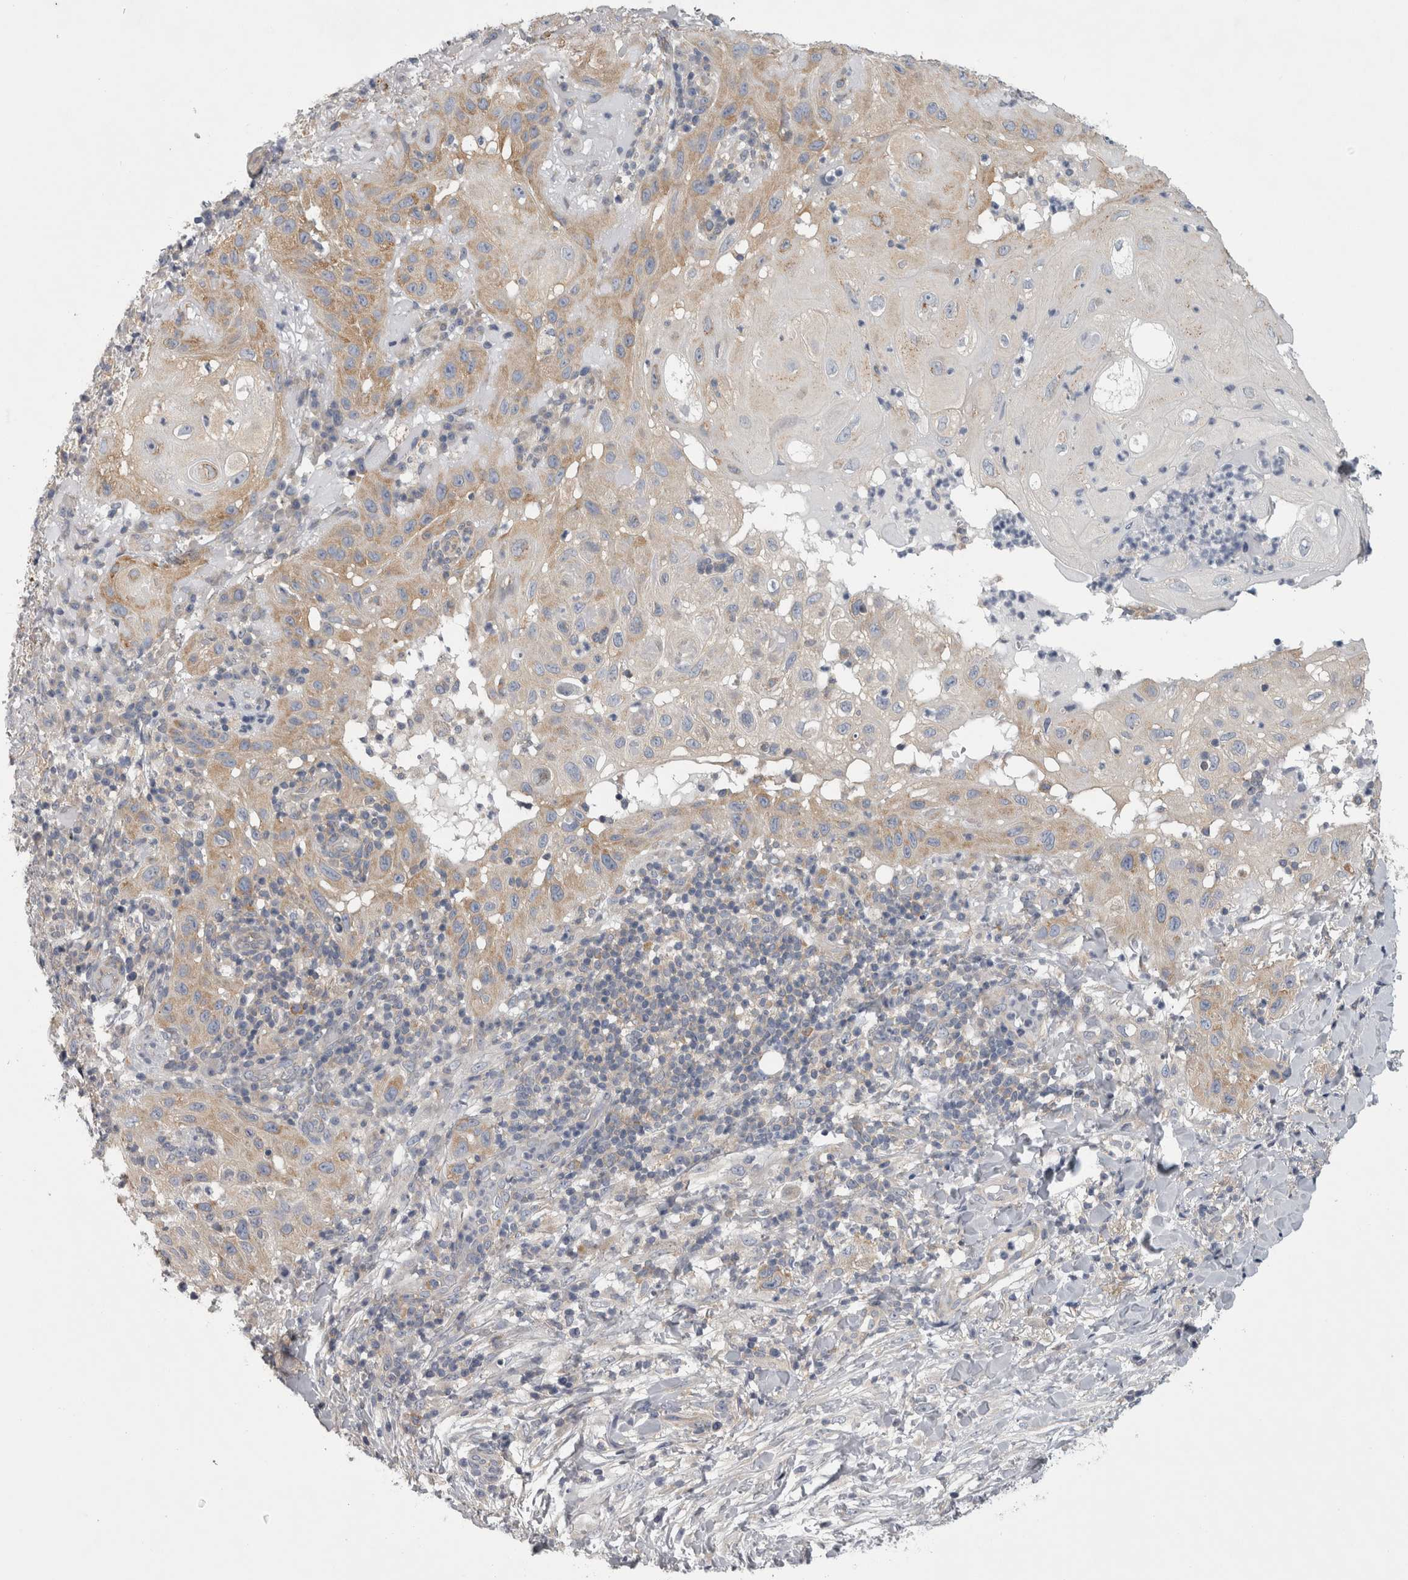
{"staining": {"intensity": "moderate", "quantity": "25%-75%", "location": "cytoplasmic/membranous"}, "tissue": "skin cancer", "cell_type": "Tumor cells", "image_type": "cancer", "snomed": [{"axis": "morphology", "description": "Normal tissue, NOS"}, {"axis": "morphology", "description": "Squamous cell carcinoma, NOS"}, {"axis": "topography", "description": "Skin"}], "caption": "Skin squamous cell carcinoma stained for a protein demonstrates moderate cytoplasmic/membranous positivity in tumor cells.", "gene": "PRRC2C", "patient": {"sex": "female", "age": 96}}